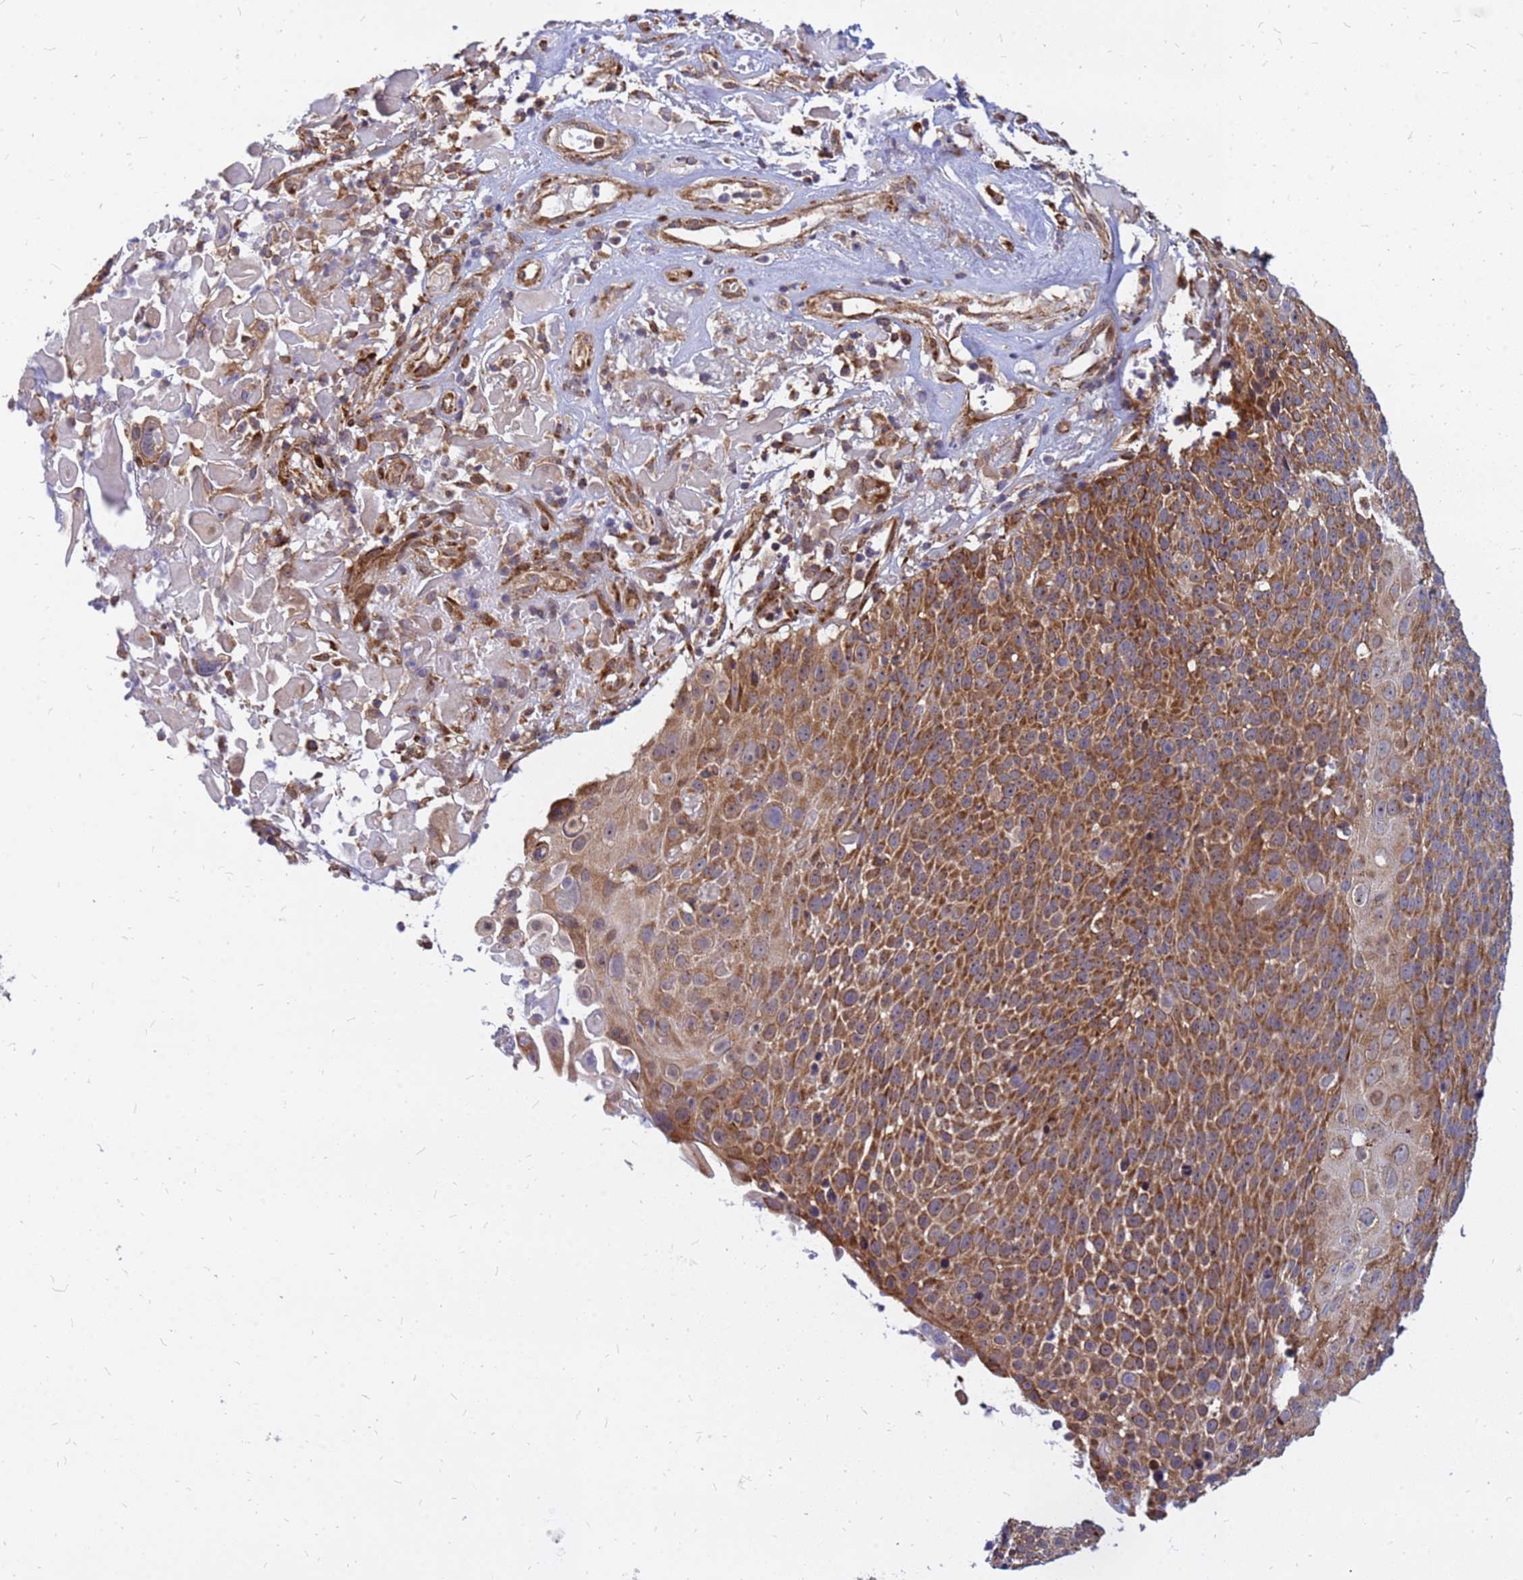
{"staining": {"intensity": "moderate", "quantity": ">75%", "location": "cytoplasmic/membranous"}, "tissue": "cervical cancer", "cell_type": "Tumor cells", "image_type": "cancer", "snomed": [{"axis": "morphology", "description": "Squamous cell carcinoma, NOS"}, {"axis": "topography", "description": "Cervix"}], "caption": "IHC staining of cervical squamous cell carcinoma, which shows medium levels of moderate cytoplasmic/membranous staining in approximately >75% of tumor cells indicating moderate cytoplasmic/membranous protein staining. The staining was performed using DAB (3,3'-diaminobenzidine) (brown) for protein detection and nuclei were counterstained in hematoxylin (blue).", "gene": "RPL8", "patient": {"sex": "female", "age": 74}}